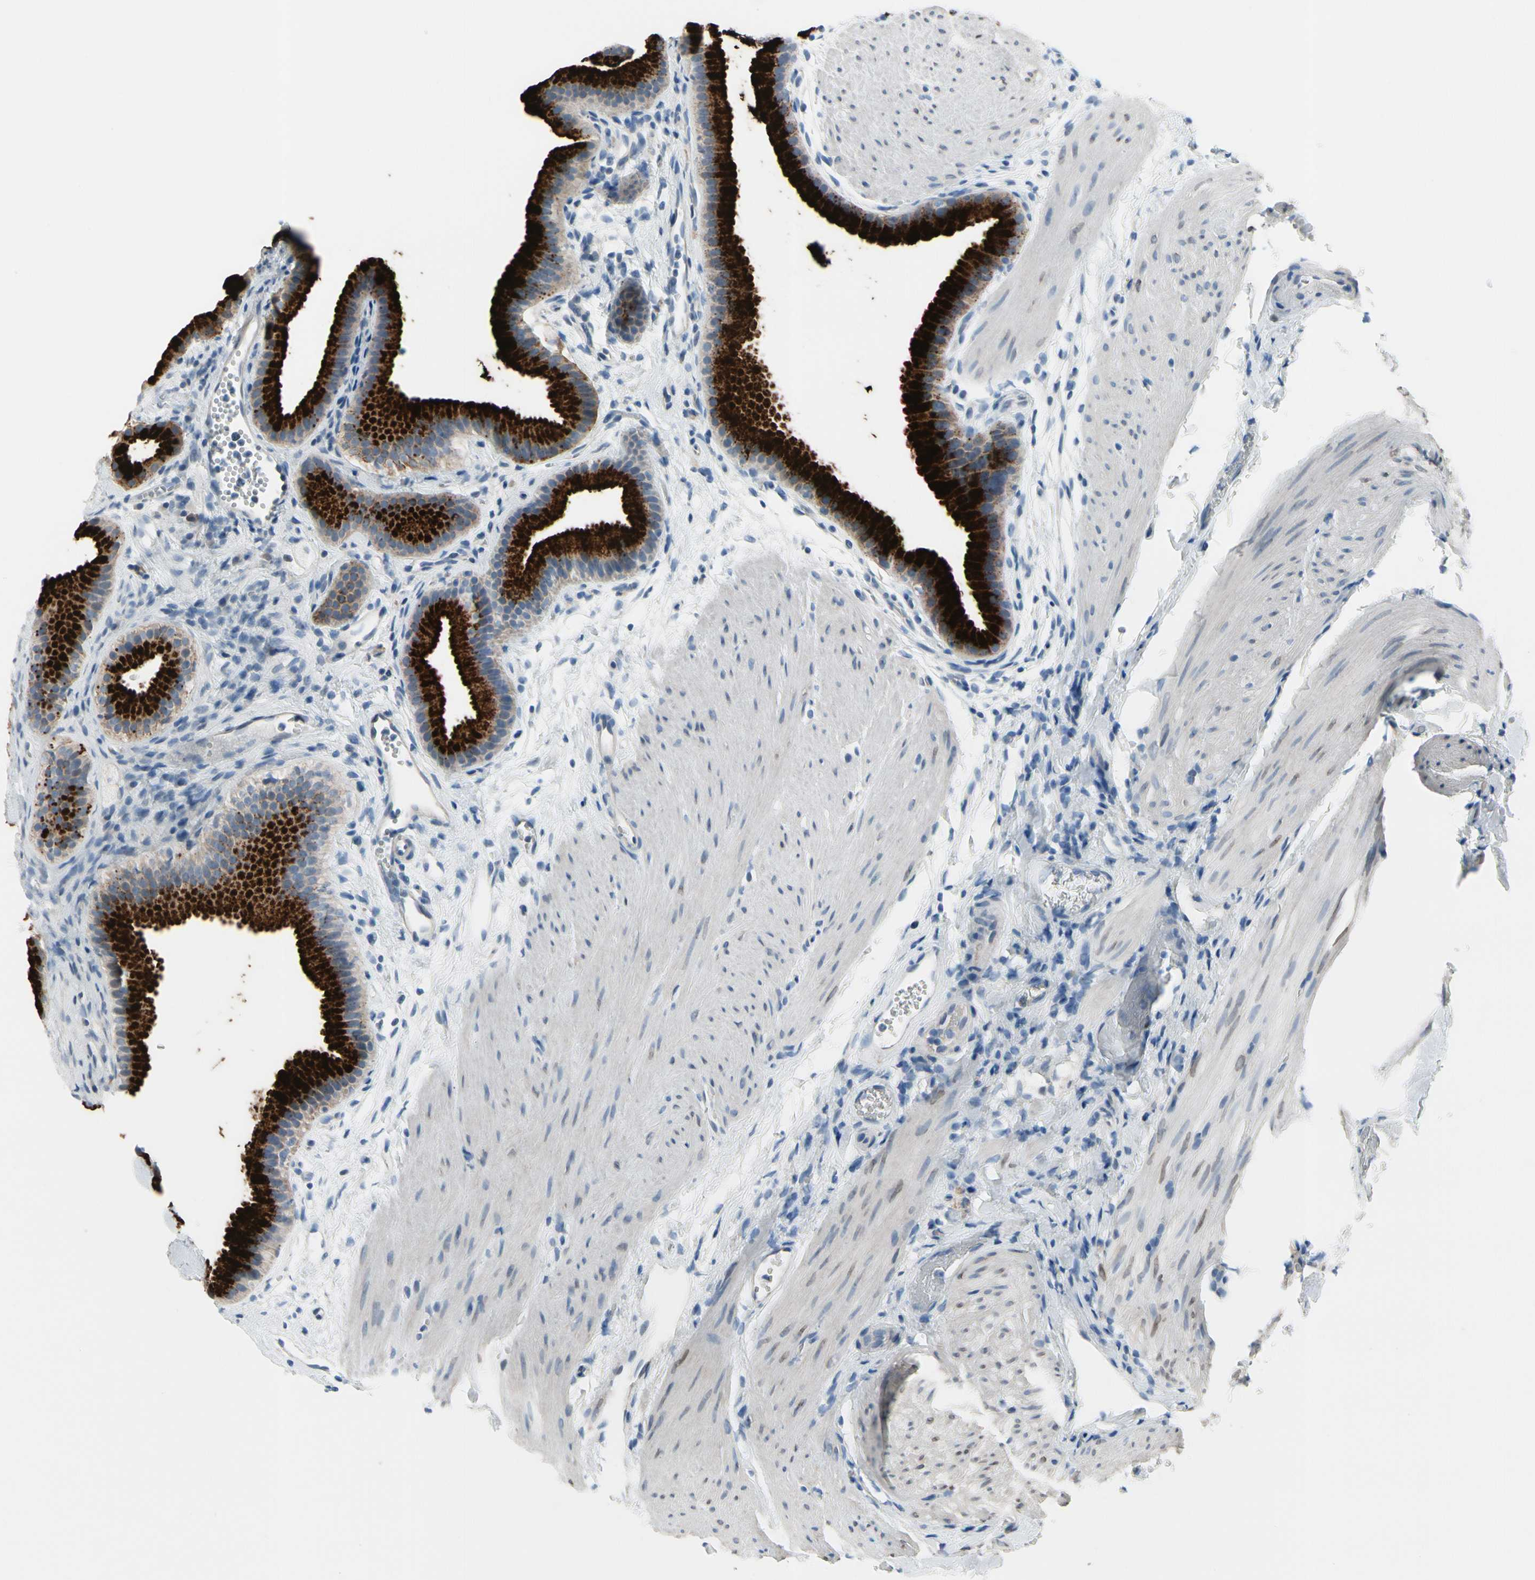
{"staining": {"intensity": "strong", "quantity": ">75%", "location": "cytoplasmic/membranous"}, "tissue": "gallbladder", "cell_type": "Glandular cells", "image_type": "normal", "snomed": [{"axis": "morphology", "description": "Normal tissue, NOS"}, {"axis": "topography", "description": "Gallbladder"}], "caption": "Immunohistochemistry (IHC) of benign human gallbladder displays high levels of strong cytoplasmic/membranous positivity in about >75% of glandular cells.", "gene": "MUC5B", "patient": {"sex": "female", "age": 64}}